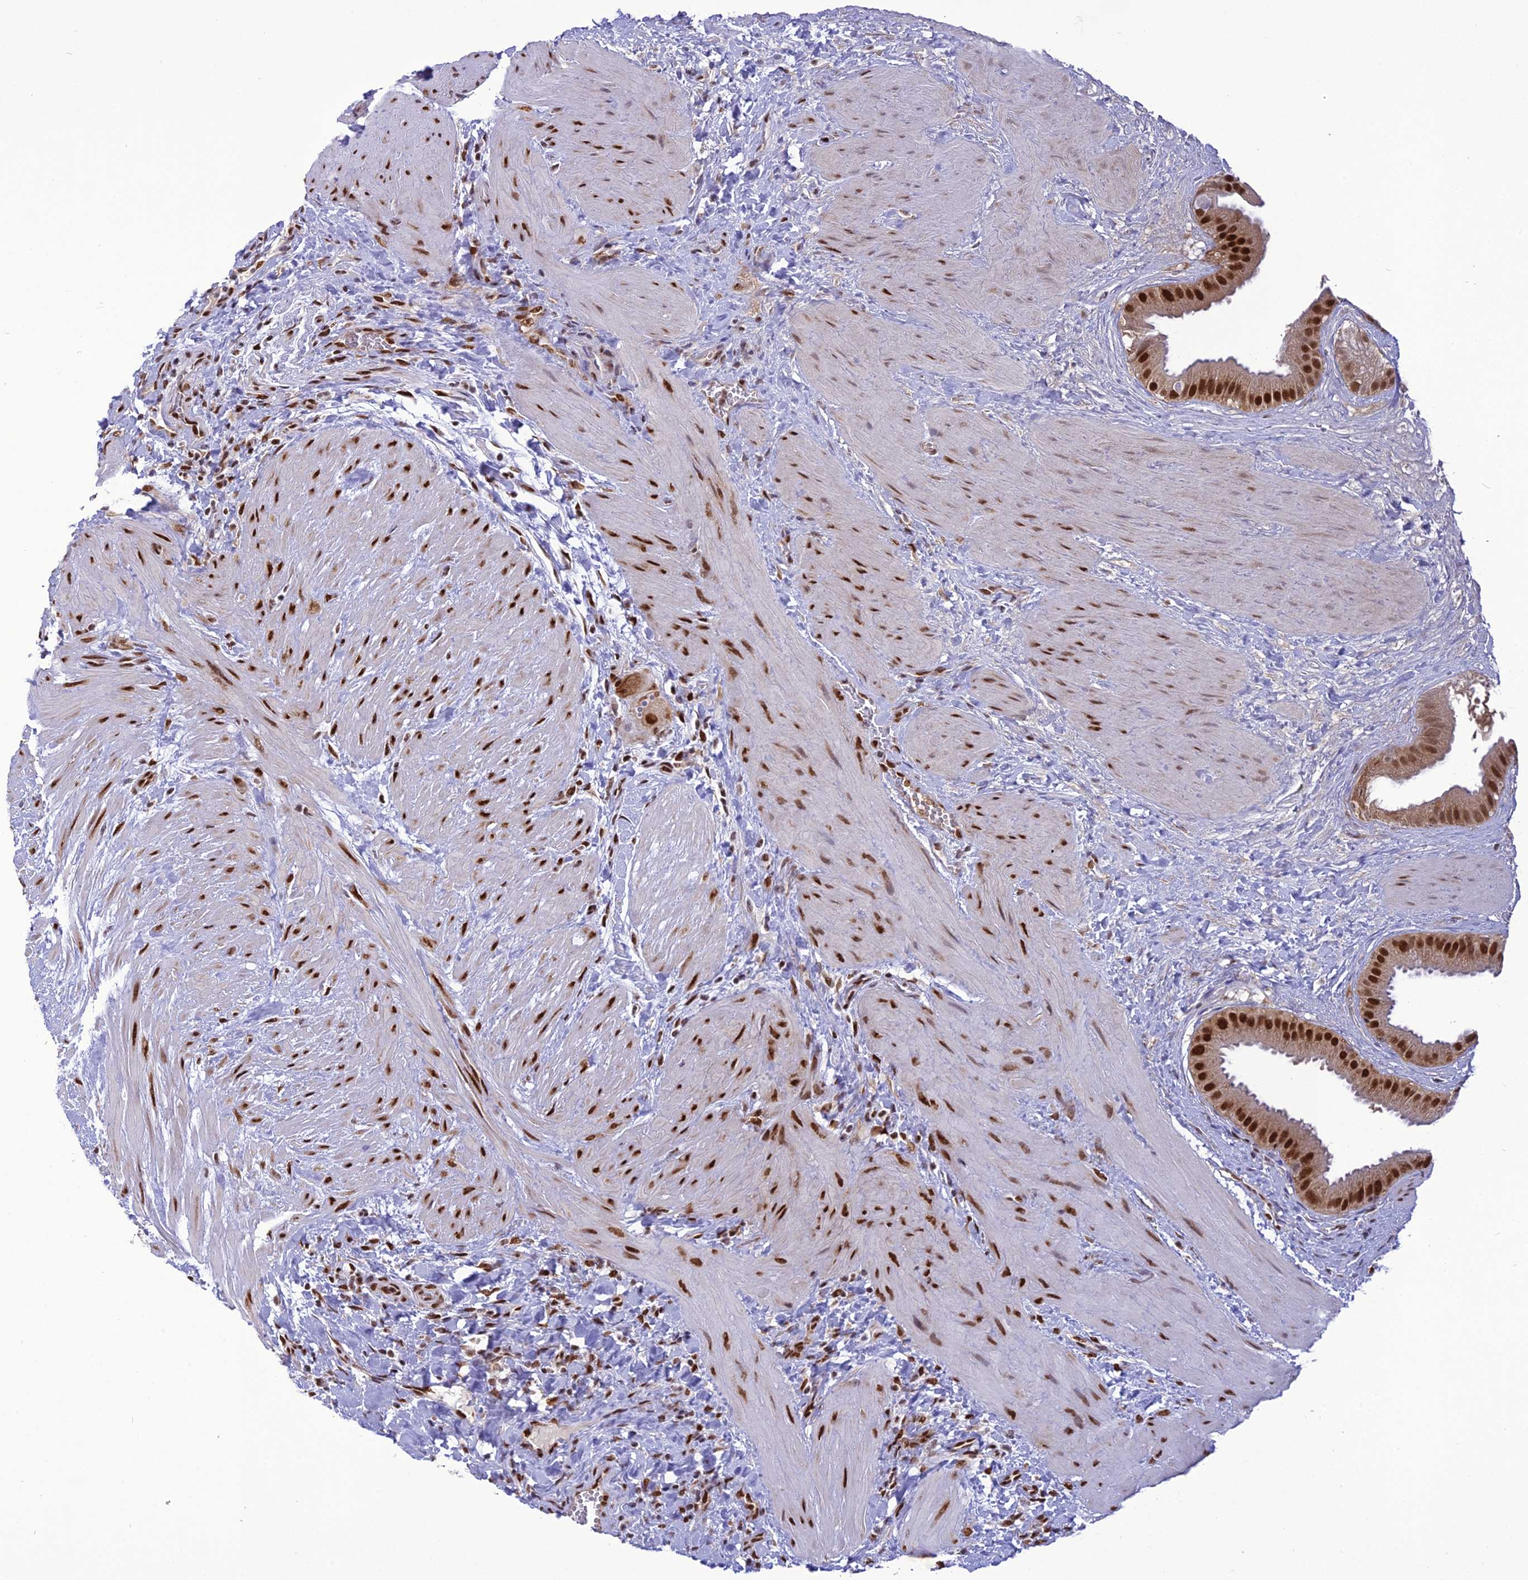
{"staining": {"intensity": "strong", "quantity": ">75%", "location": "nuclear"}, "tissue": "gallbladder", "cell_type": "Glandular cells", "image_type": "normal", "snomed": [{"axis": "morphology", "description": "Normal tissue, NOS"}, {"axis": "topography", "description": "Gallbladder"}], "caption": "Protein staining of normal gallbladder displays strong nuclear positivity in approximately >75% of glandular cells.", "gene": "DDX1", "patient": {"sex": "male", "age": 55}}